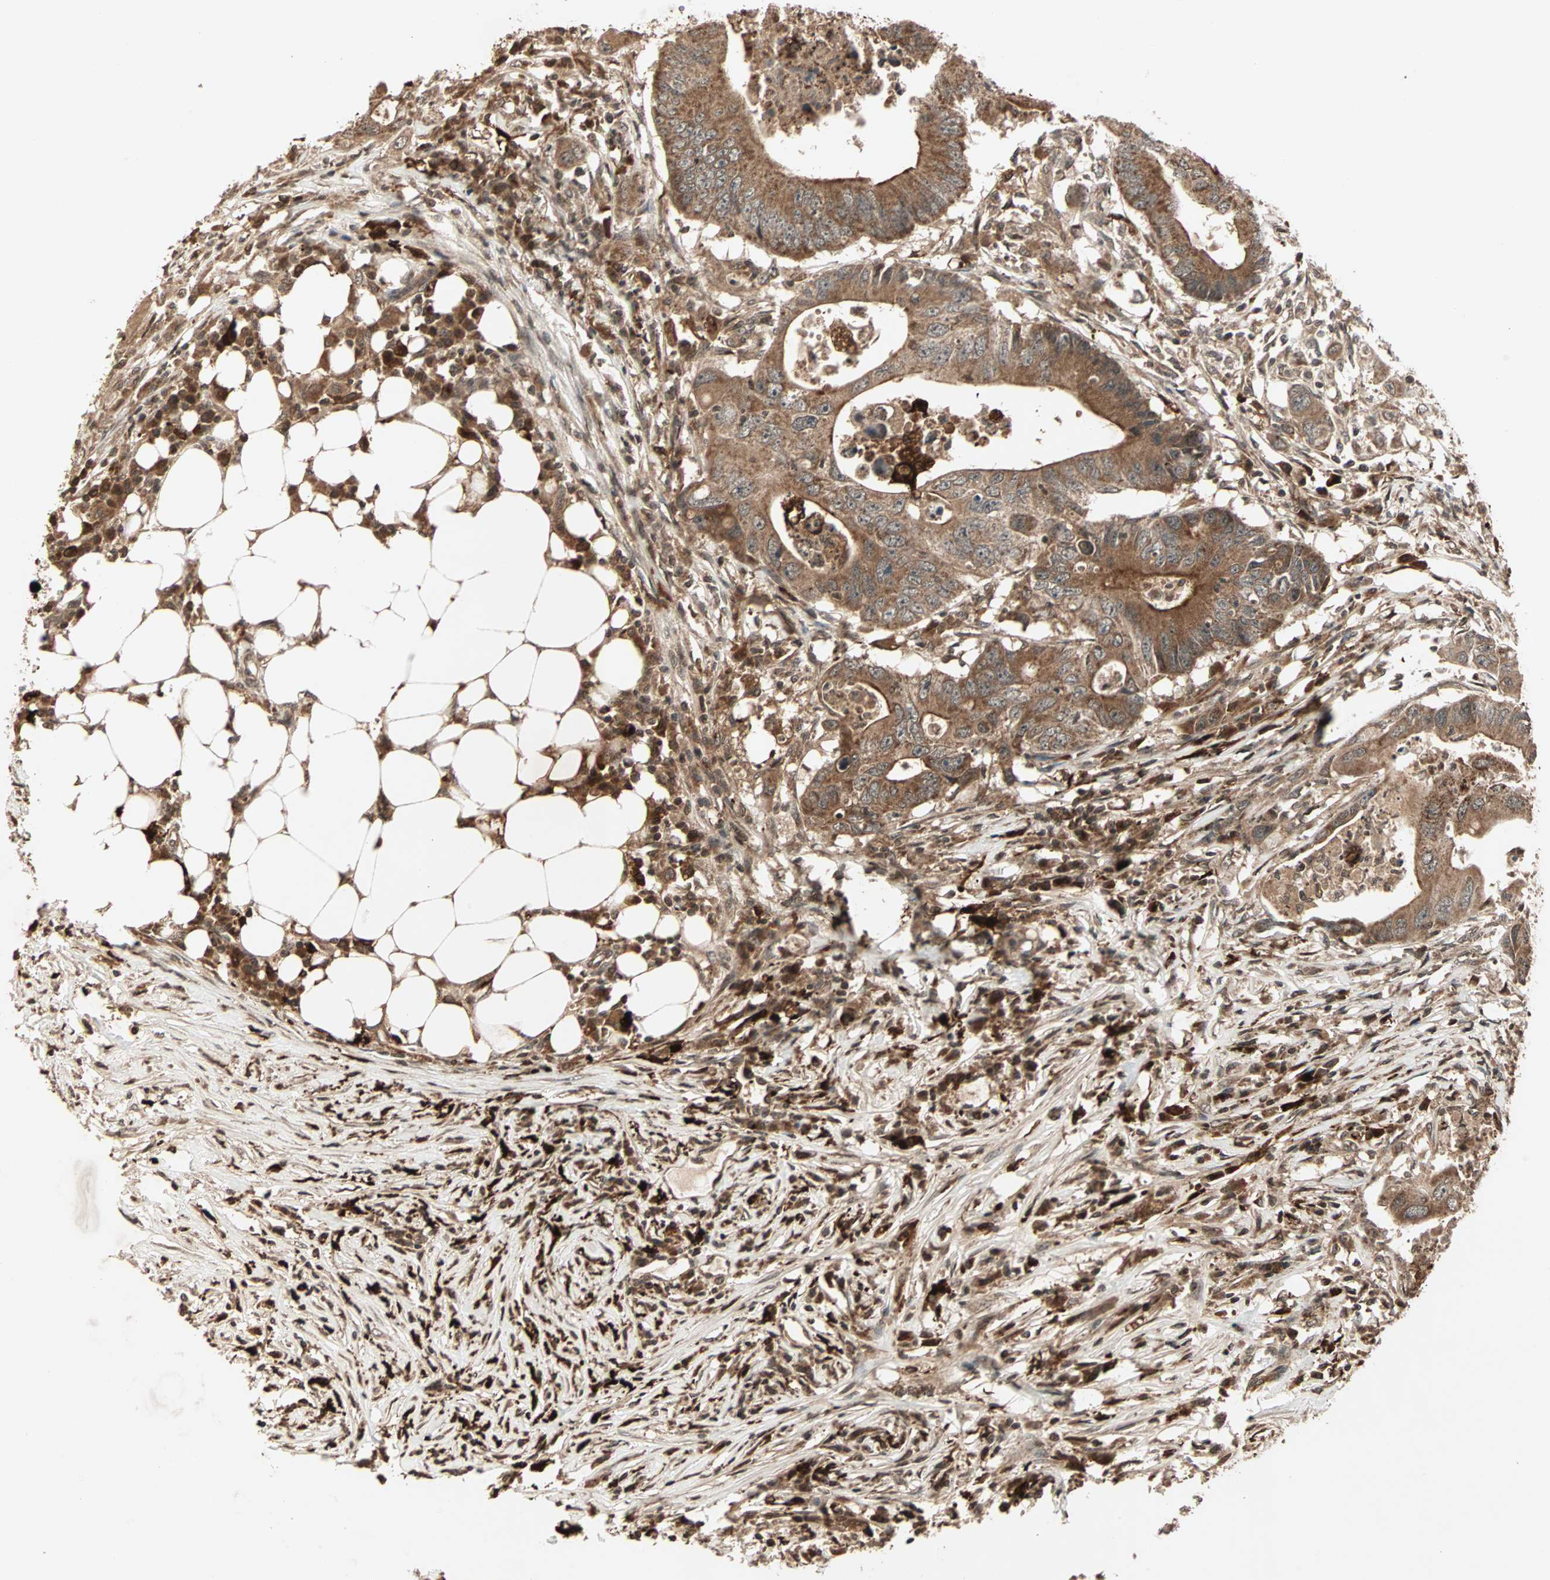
{"staining": {"intensity": "strong", "quantity": ">75%", "location": "cytoplasmic/membranous"}, "tissue": "colorectal cancer", "cell_type": "Tumor cells", "image_type": "cancer", "snomed": [{"axis": "morphology", "description": "Adenocarcinoma, NOS"}, {"axis": "topography", "description": "Colon"}], "caption": "Strong cytoplasmic/membranous staining for a protein is present in approximately >75% of tumor cells of colorectal cancer using immunohistochemistry.", "gene": "RFFL", "patient": {"sex": "male", "age": 71}}